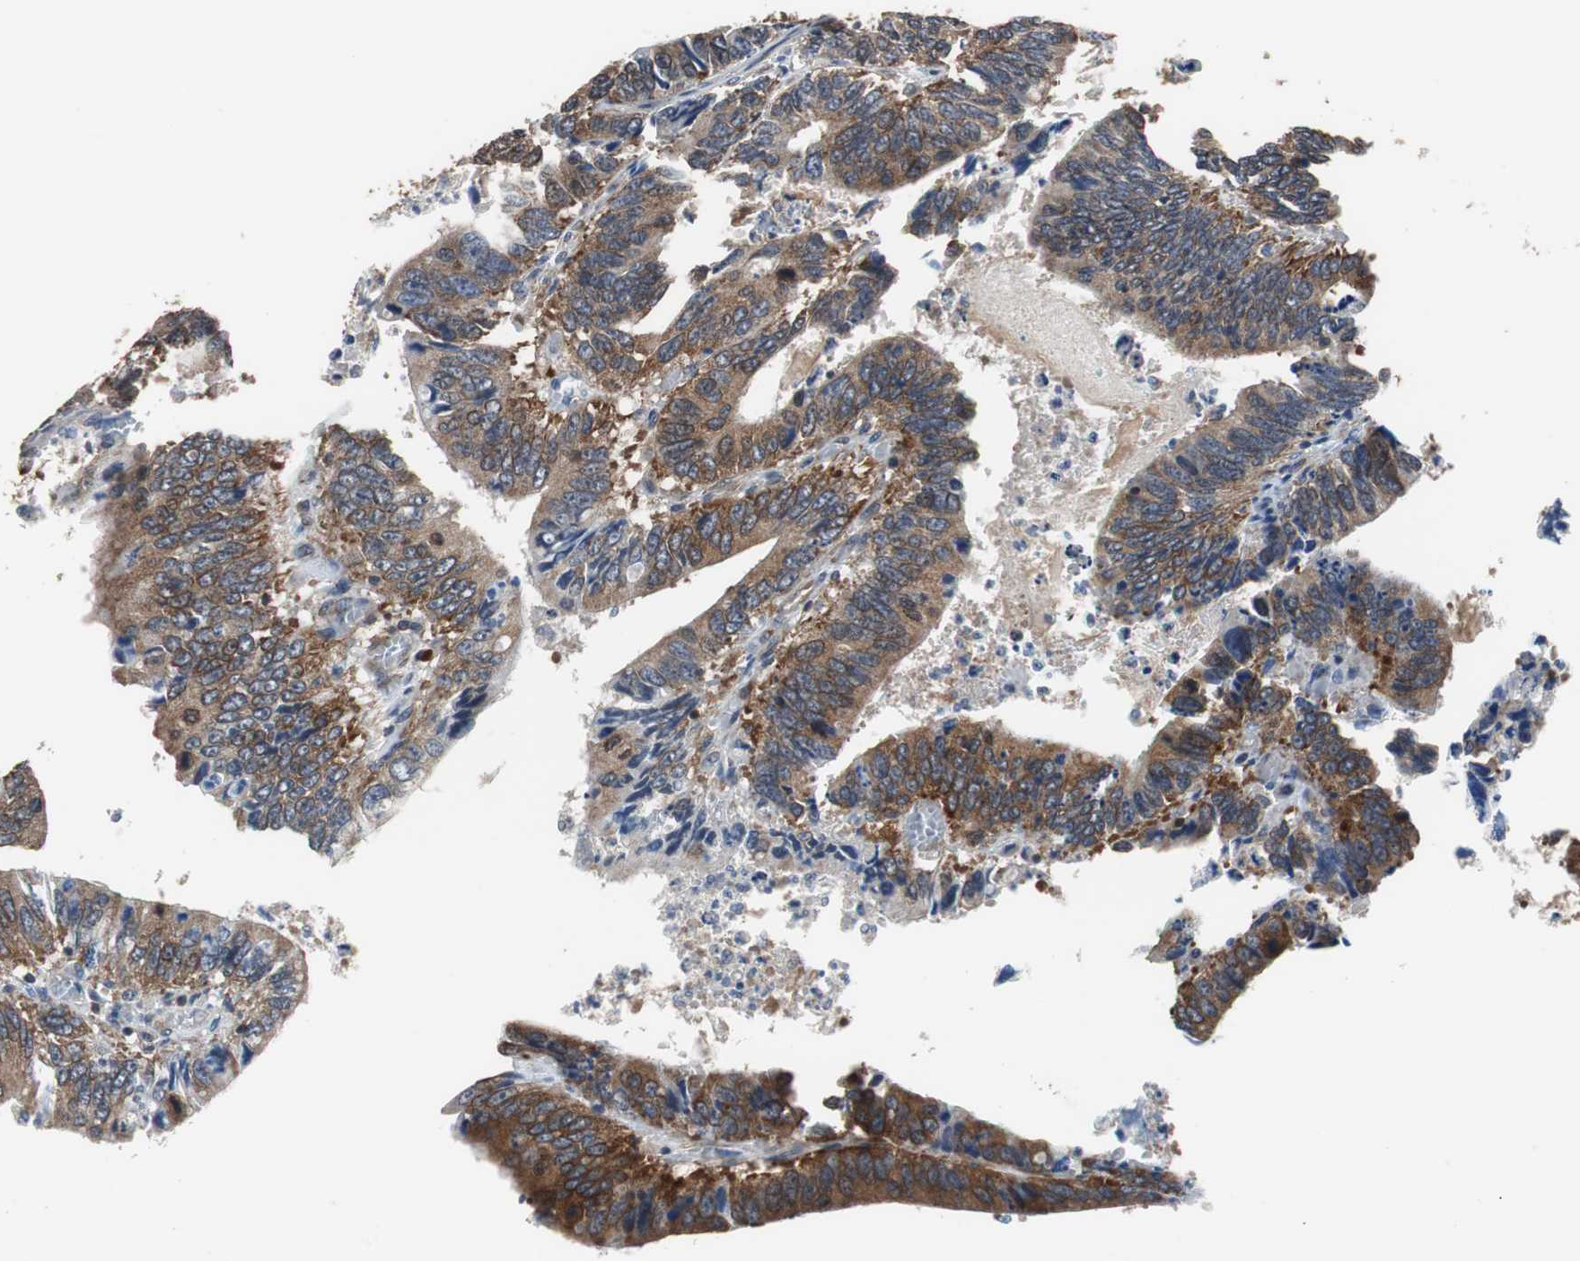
{"staining": {"intensity": "moderate", "quantity": ">75%", "location": "cytoplasmic/membranous"}, "tissue": "colorectal cancer", "cell_type": "Tumor cells", "image_type": "cancer", "snomed": [{"axis": "morphology", "description": "Adenocarcinoma, NOS"}, {"axis": "topography", "description": "Colon"}], "caption": "This photomicrograph shows adenocarcinoma (colorectal) stained with immunohistochemistry (IHC) to label a protein in brown. The cytoplasmic/membranous of tumor cells show moderate positivity for the protein. Nuclei are counter-stained blue.", "gene": "USP10", "patient": {"sex": "male", "age": 72}}